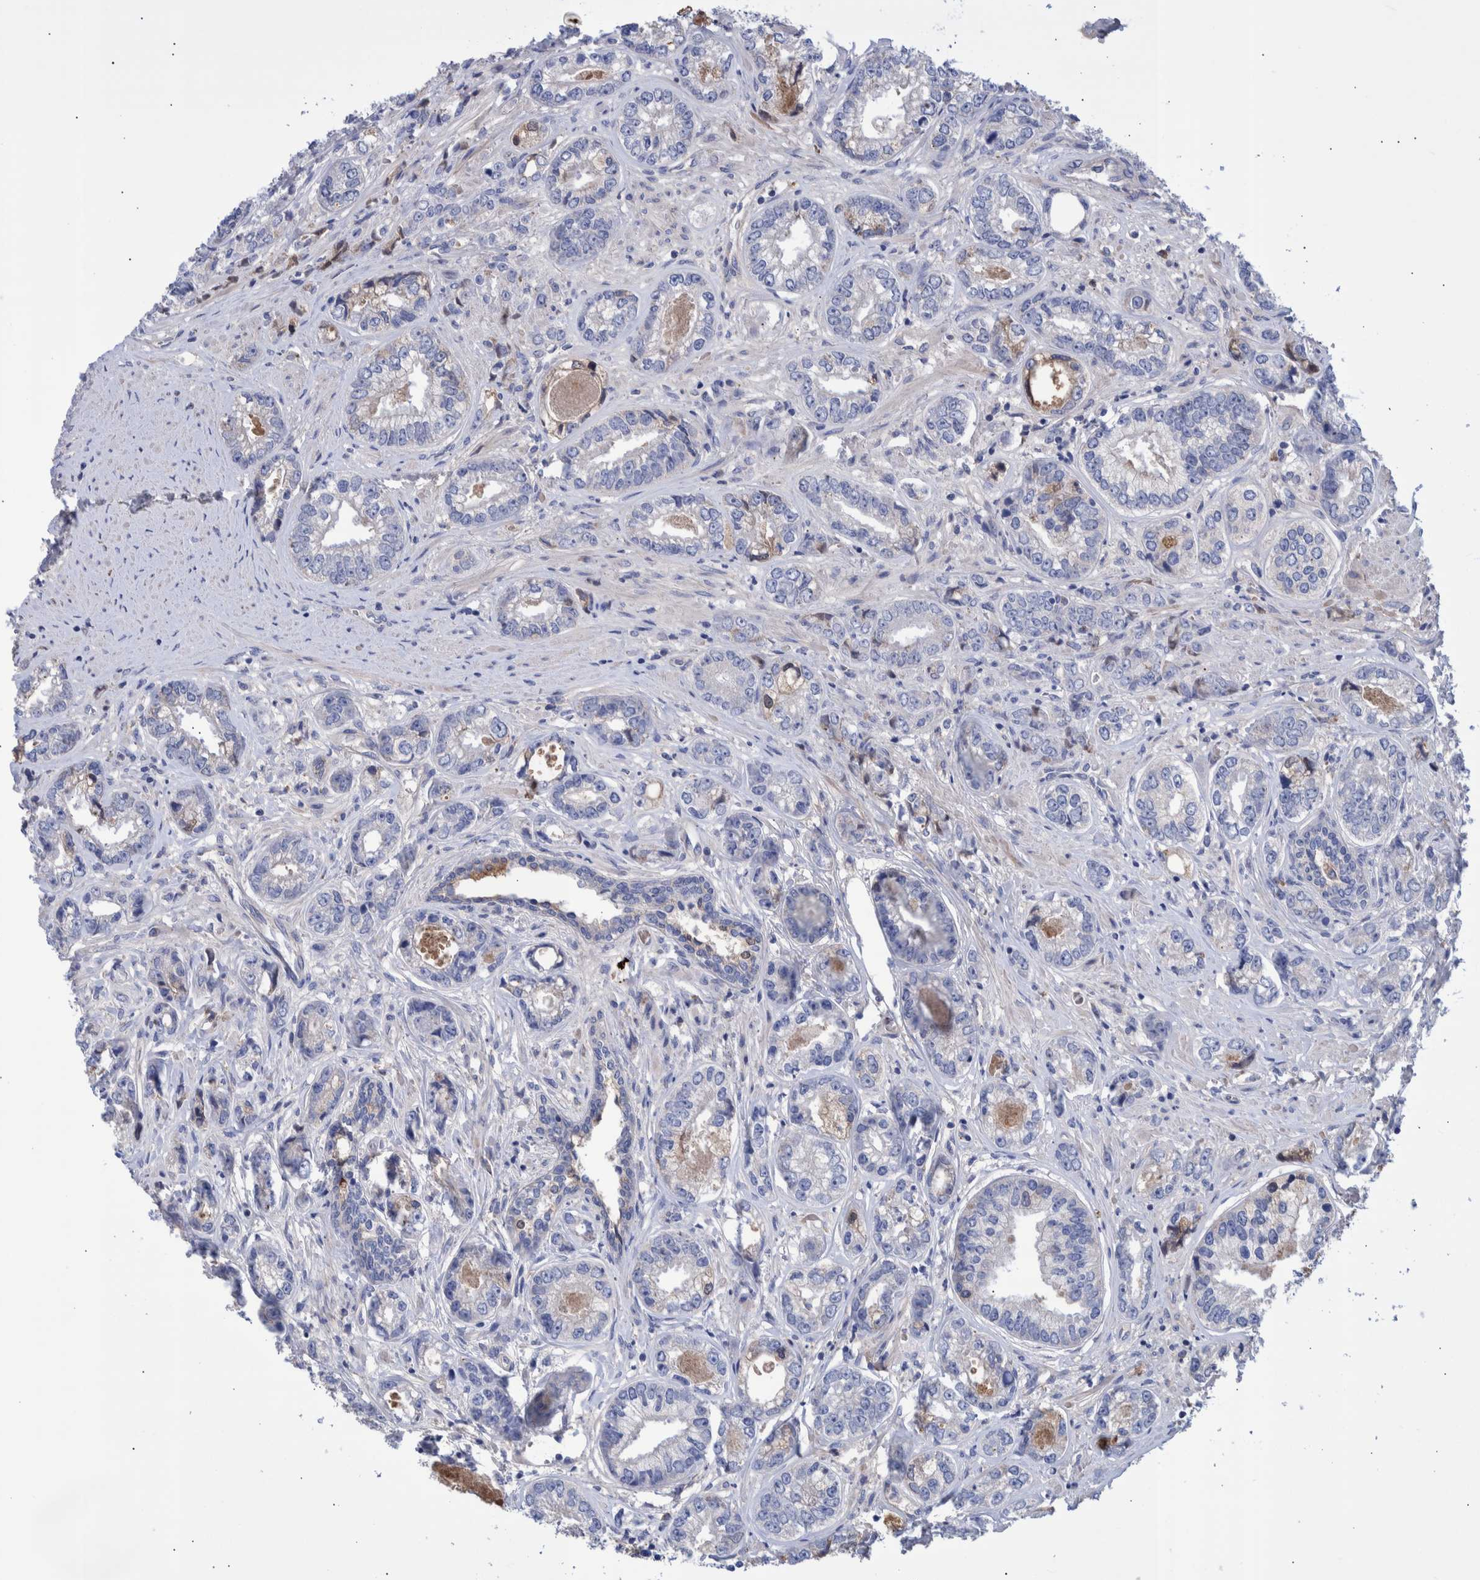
{"staining": {"intensity": "negative", "quantity": "none", "location": "none"}, "tissue": "prostate cancer", "cell_type": "Tumor cells", "image_type": "cancer", "snomed": [{"axis": "morphology", "description": "Adenocarcinoma, High grade"}, {"axis": "topography", "description": "Prostate"}], "caption": "Immunohistochemistry (IHC) micrograph of neoplastic tissue: prostate cancer stained with DAB displays no significant protein positivity in tumor cells. The staining is performed using DAB (3,3'-diaminobenzidine) brown chromogen with nuclei counter-stained in using hematoxylin.", "gene": "DLL4", "patient": {"sex": "male", "age": 61}}